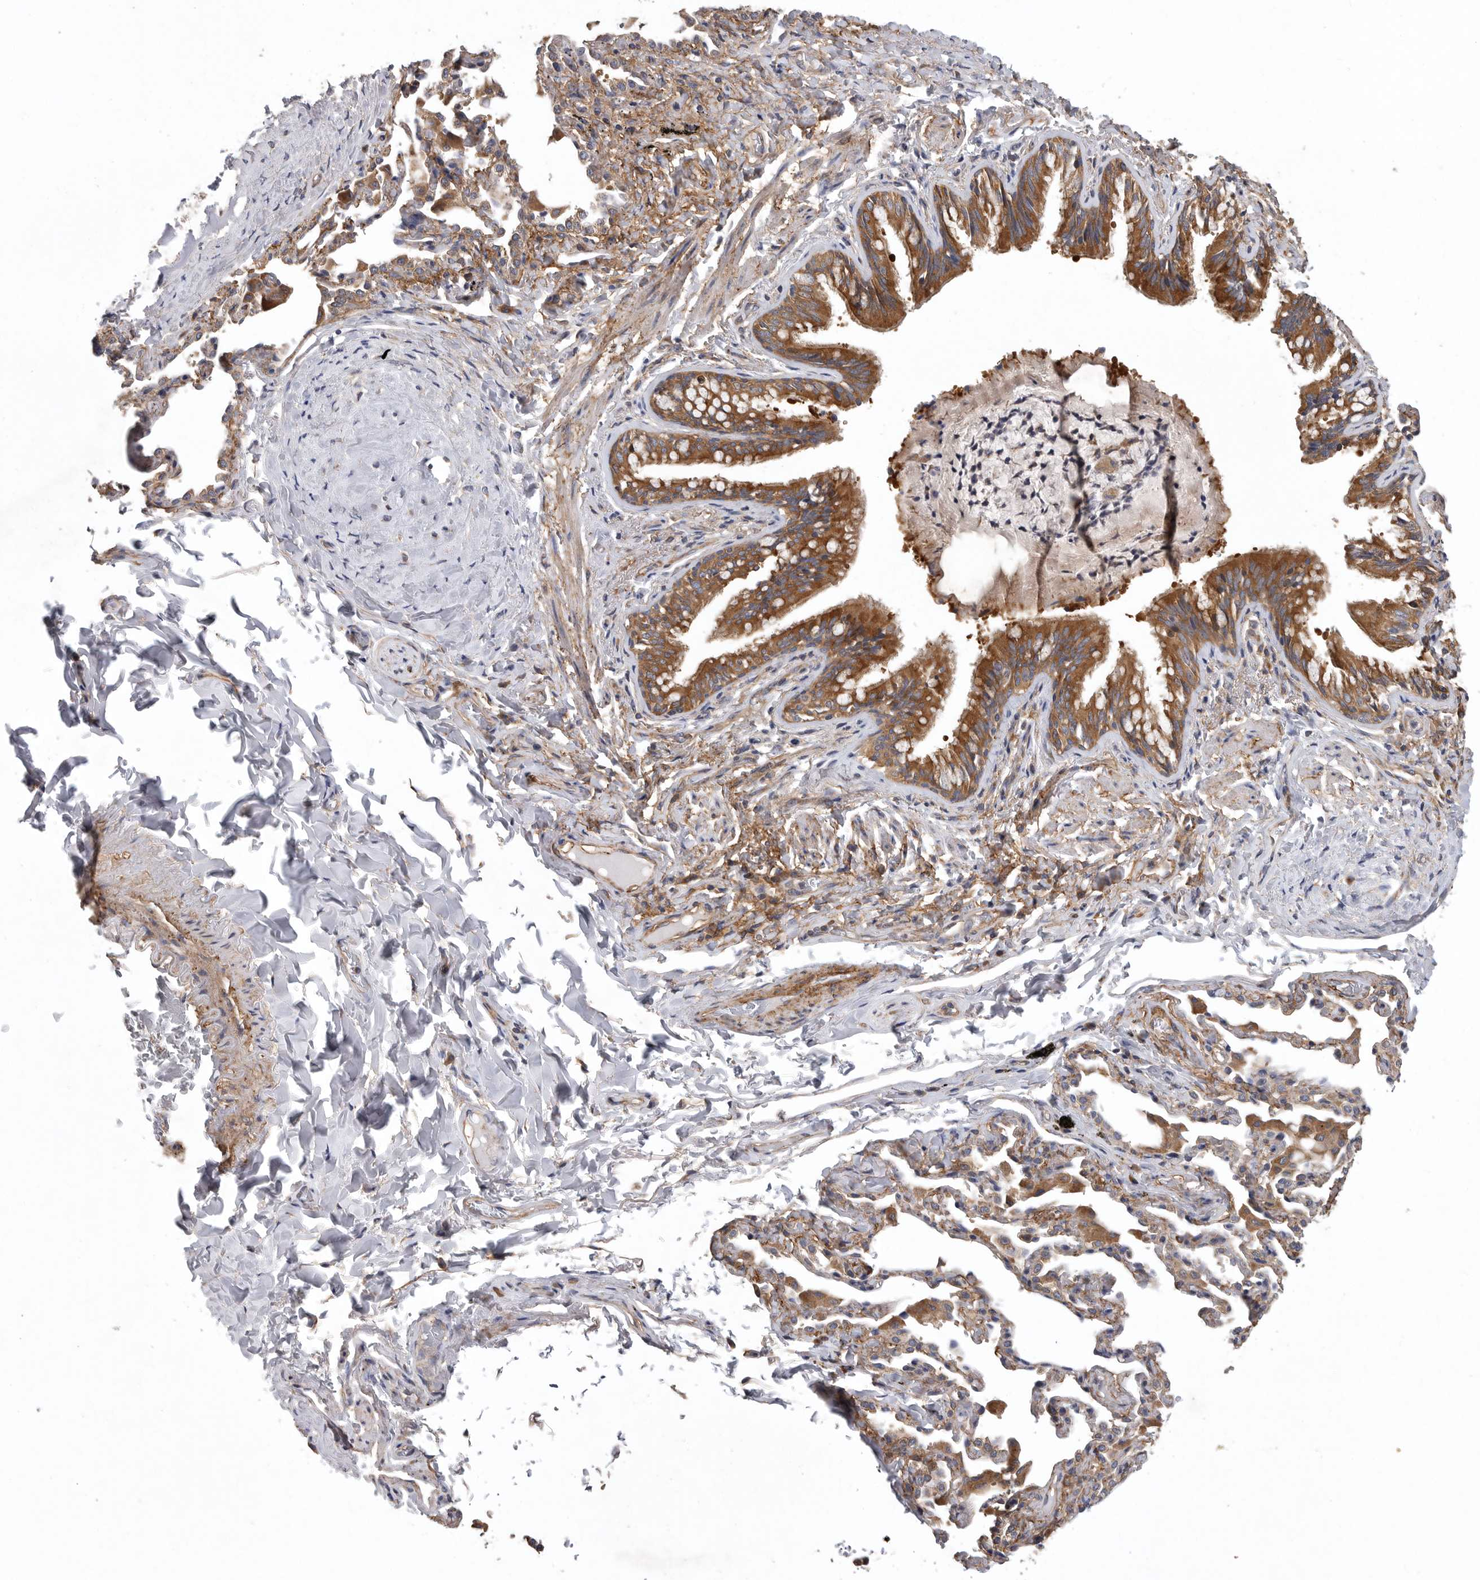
{"staining": {"intensity": "strong", "quantity": ">75%", "location": "cytoplasmic/membranous"}, "tissue": "bronchus", "cell_type": "Respiratory epithelial cells", "image_type": "normal", "snomed": [{"axis": "morphology", "description": "Normal tissue, NOS"}, {"axis": "morphology", "description": "Inflammation, NOS"}, {"axis": "topography", "description": "Bronchus"}, {"axis": "topography", "description": "Lung"}], "caption": "Protein analysis of normal bronchus displays strong cytoplasmic/membranous positivity in approximately >75% of respiratory epithelial cells. The protein is shown in brown color, while the nuclei are stained blue.", "gene": "OXR1", "patient": {"sex": "female", "age": 46}}